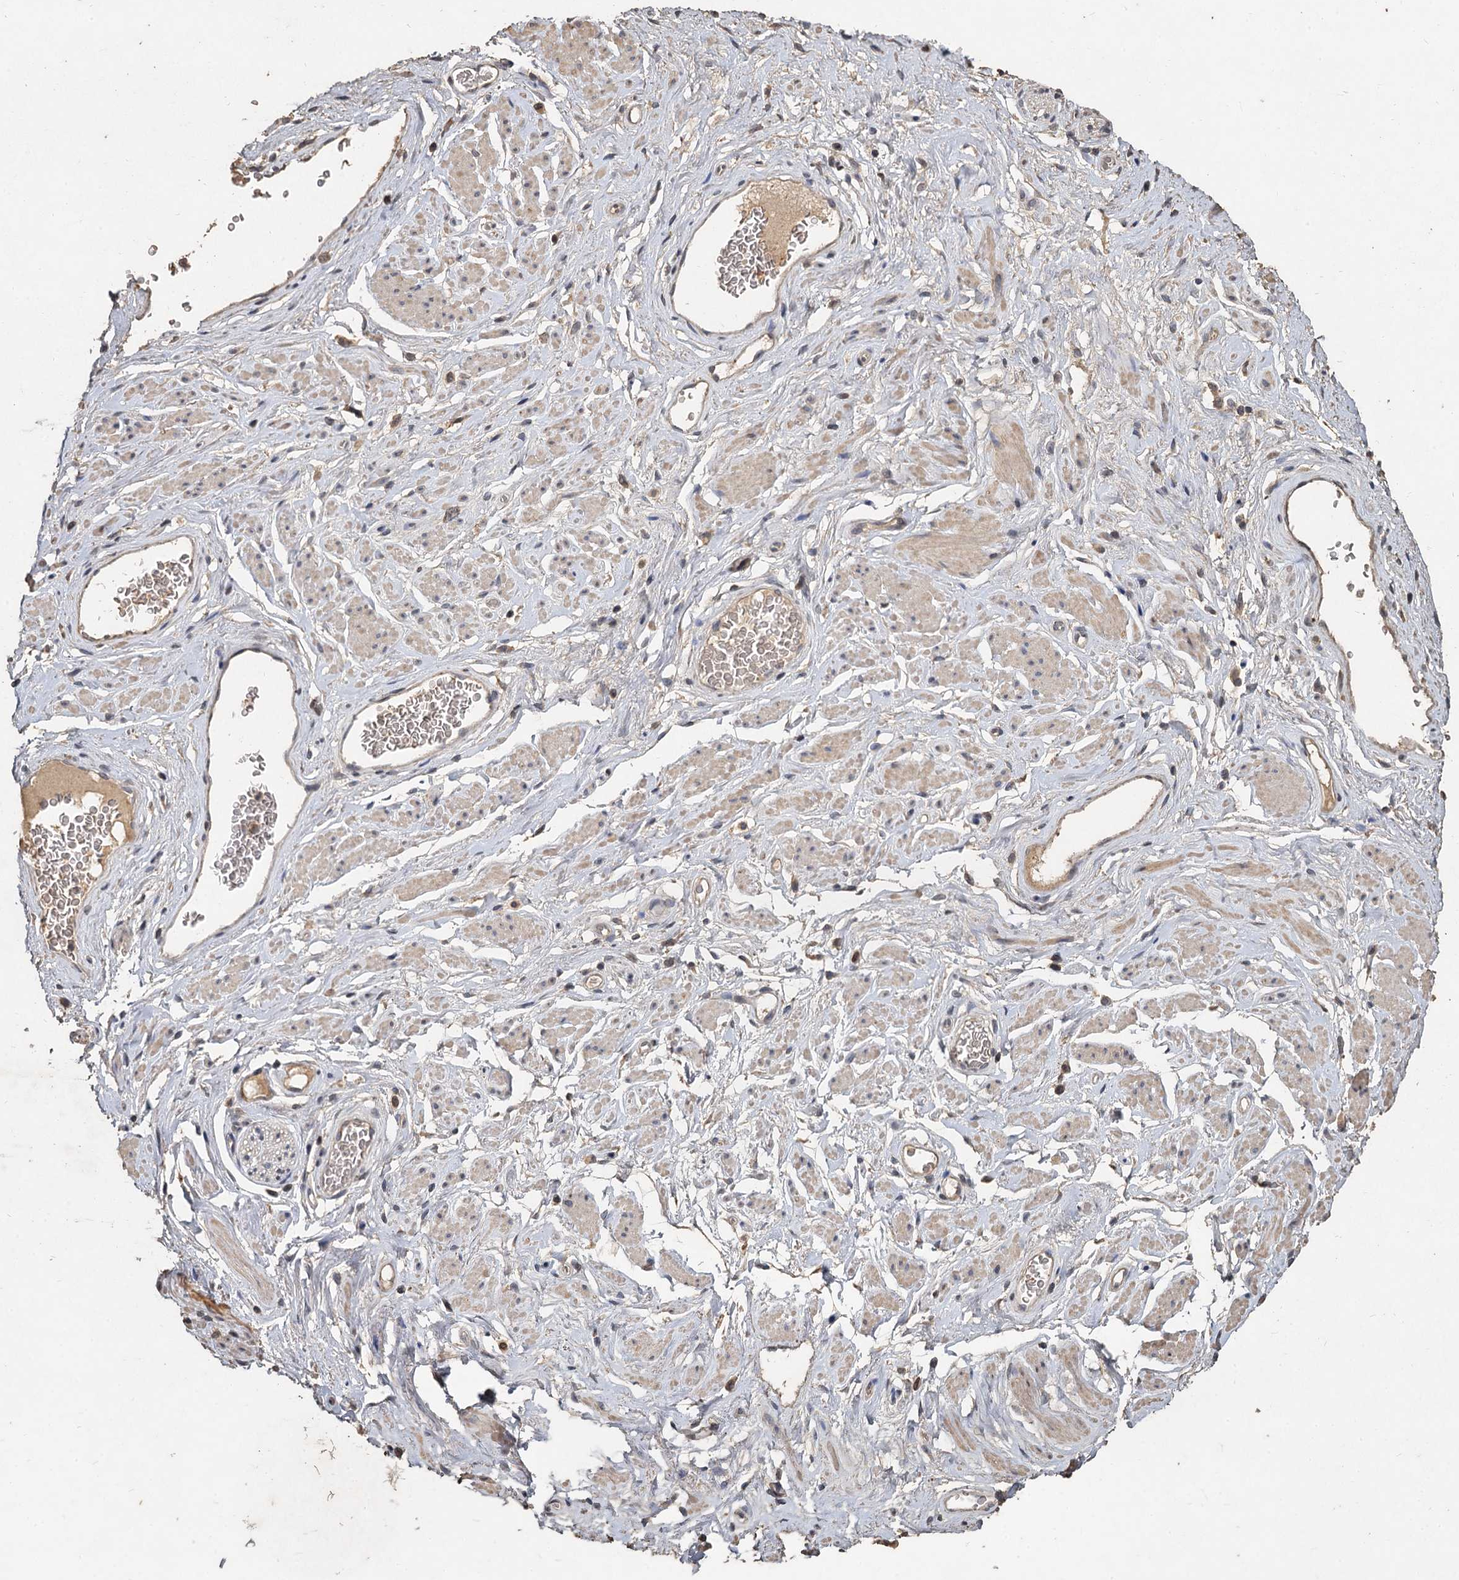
{"staining": {"intensity": "moderate", "quantity": ">75%", "location": "cytoplasmic/membranous,nuclear"}, "tissue": "adipose tissue", "cell_type": "Adipocytes", "image_type": "normal", "snomed": [{"axis": "morphology", "description": "Normal tissue, NOS"}, {"axis": "morphology", "description": "Adenocarcinoma, NOS"}, {"axis": "topography", "description": "Rectum"}, {"axis": "topography", "description": "Vagina"}, {"axis": "topography", "description": "Peripheral nerve tissue"}], "caption": "Protein positivity by immunohistochemistry reveals moderate cytoplasmic/membranous,nuclear expression in approximately >75% of adipocytes in benign adipose tissue. Immunohistochemistry (ihc) stains the protein of interest in brown and the nuclei are stained blue.", "gene": "CCDC61", "patient": {"sex": "female", "age": 71}}